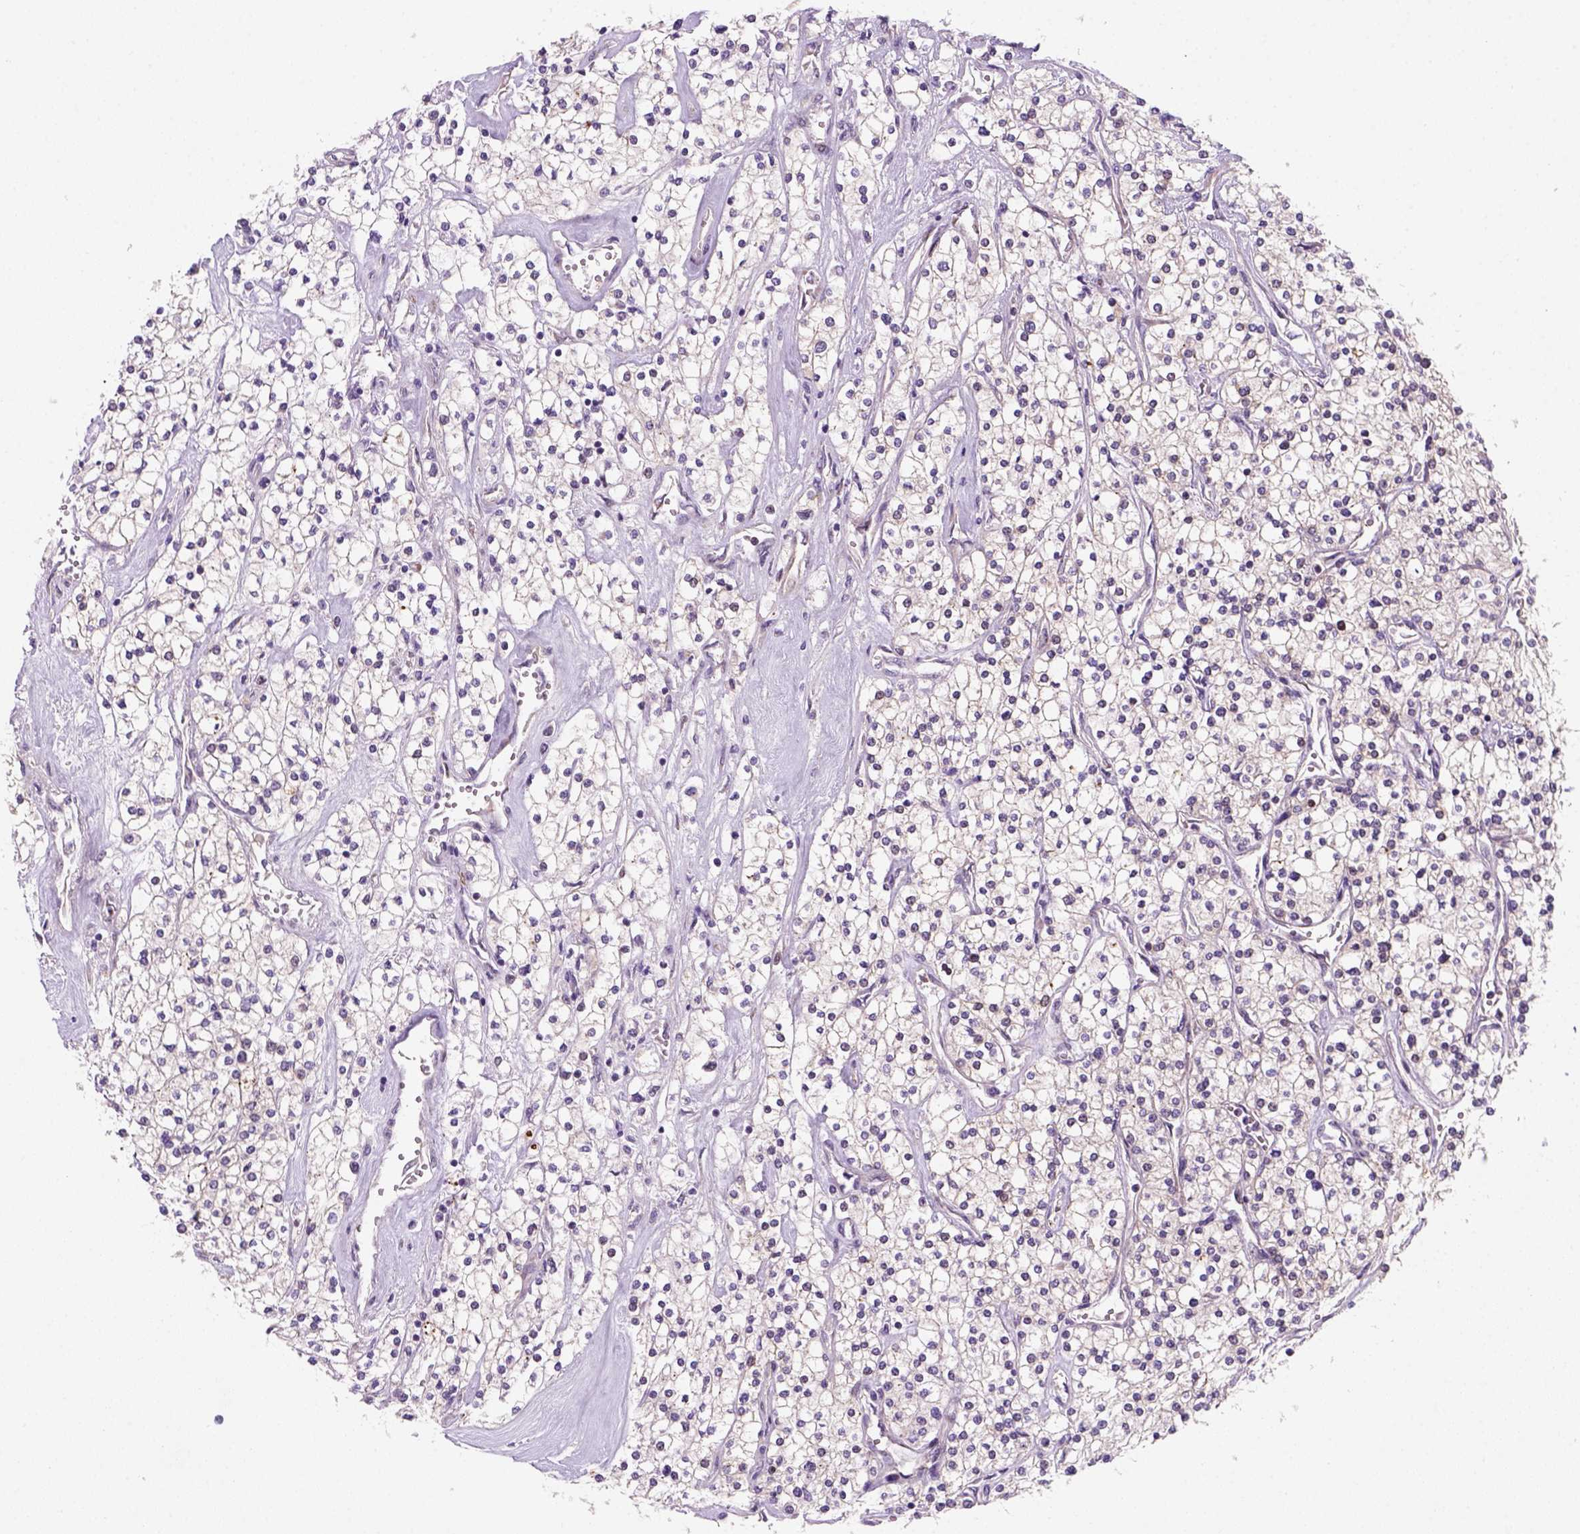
{"staining": {"intensity": "negative", "quantity": "none", "location": "none"}, "tissue": "renal cancer", "cell_type": "Tumor cells", "image_type": "cancer", "snomed": [{"axis": "morphology", "description": "Adenocarcinoma, NOS"}, {"axis": "topography", "description": "Kidney"}], "caption": "Tumor cells are negative for protein expression in human renal cancer (adenocarcinoma).", "gene": "VSTM5", "patient": {"sex": "male", "age": 80}}